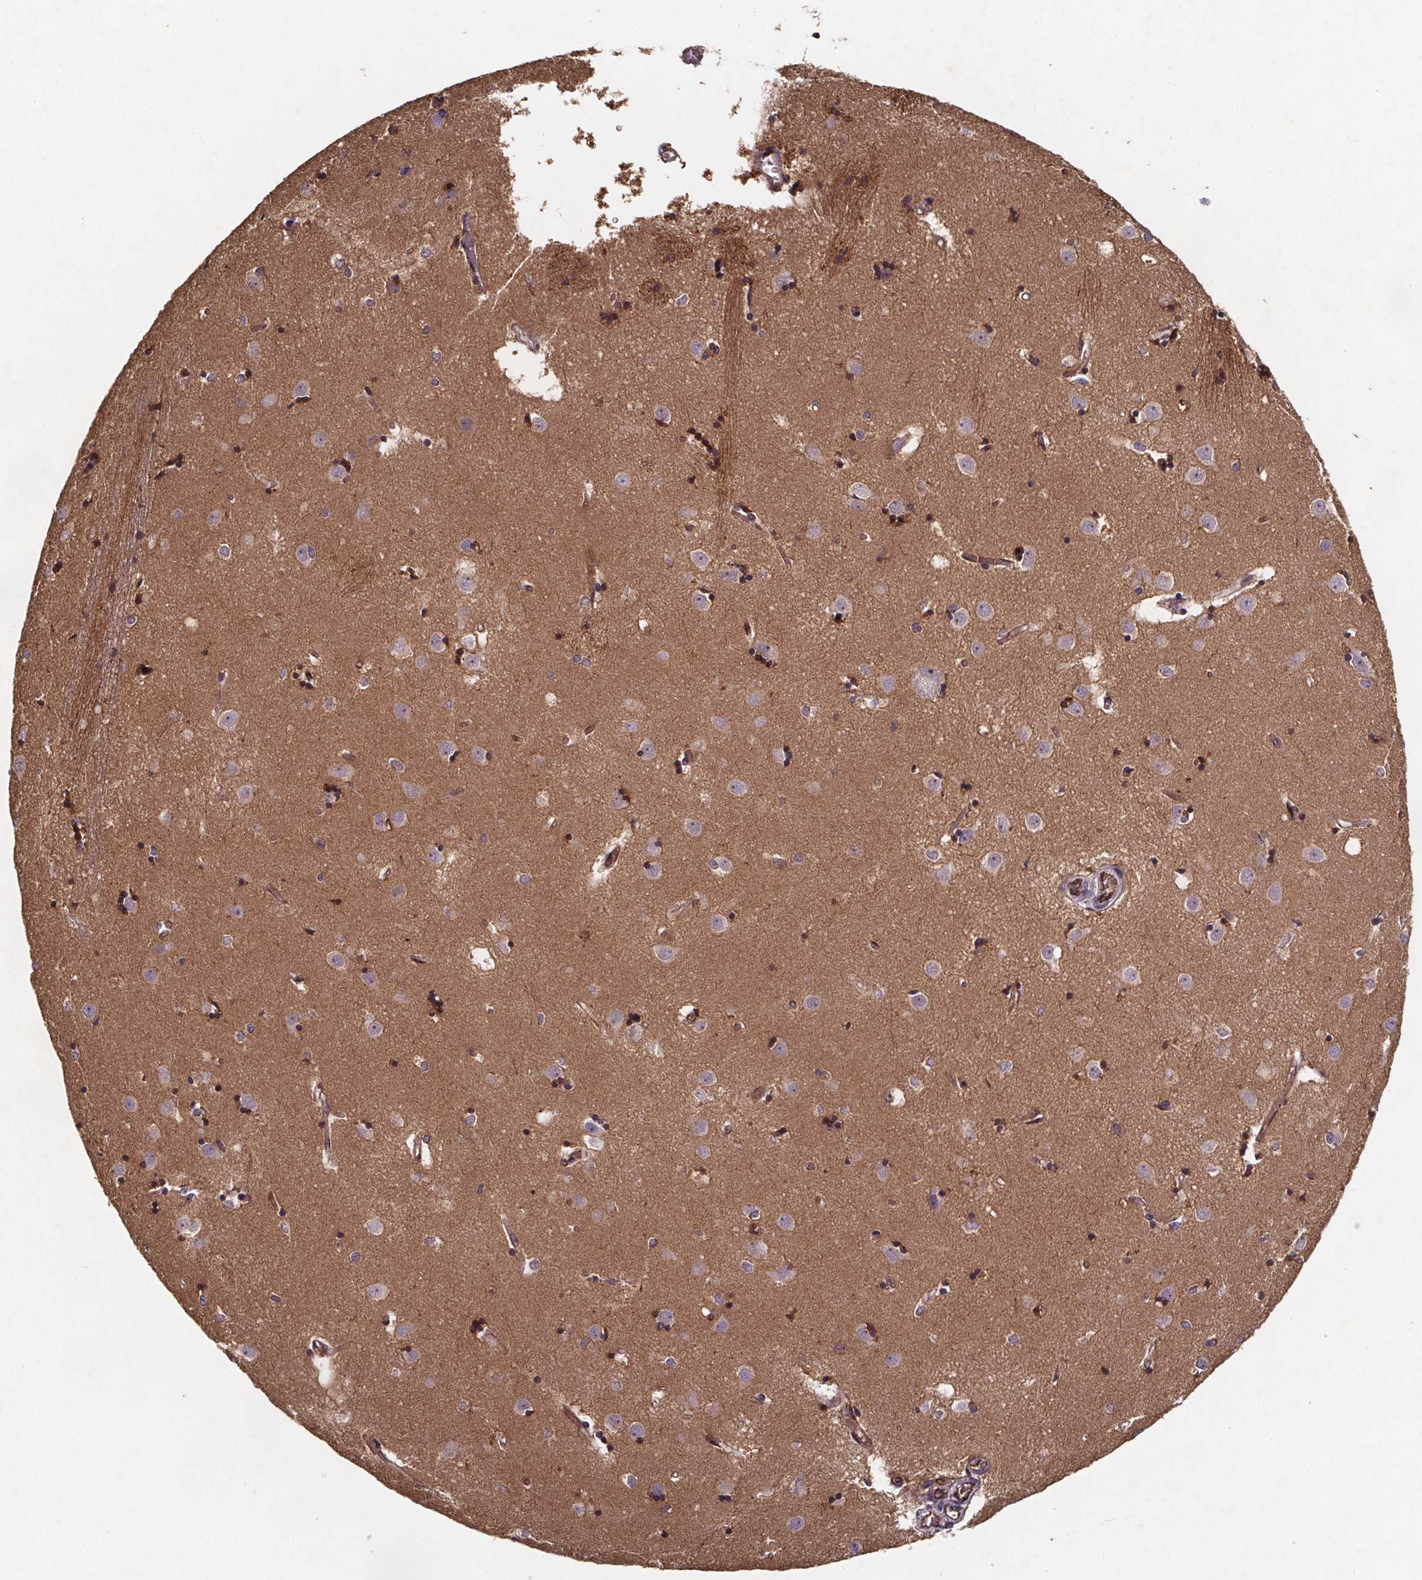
{"staining": {"intensity": "negative", "quantity": "none", "location": "none"}, "tissue": "caudate", "cell_type": "Glial cells", "image_type": "normal", "snomed": [{"axis": "morphology", "description": "Normal tissue, NOS"}, {"axis": "topography", "description": "Lateral ventricle wall"}], "caption": "An image of caudate stained for a protein displays no brown staining in glial cells. (Brightfield microscopy of DAB (3,3'-diaminobenzidine) immunohistochemistry (IHC) at high magnification).", "gene": "FASTKD3", "patient": {"sex": "male", "age": 54}}